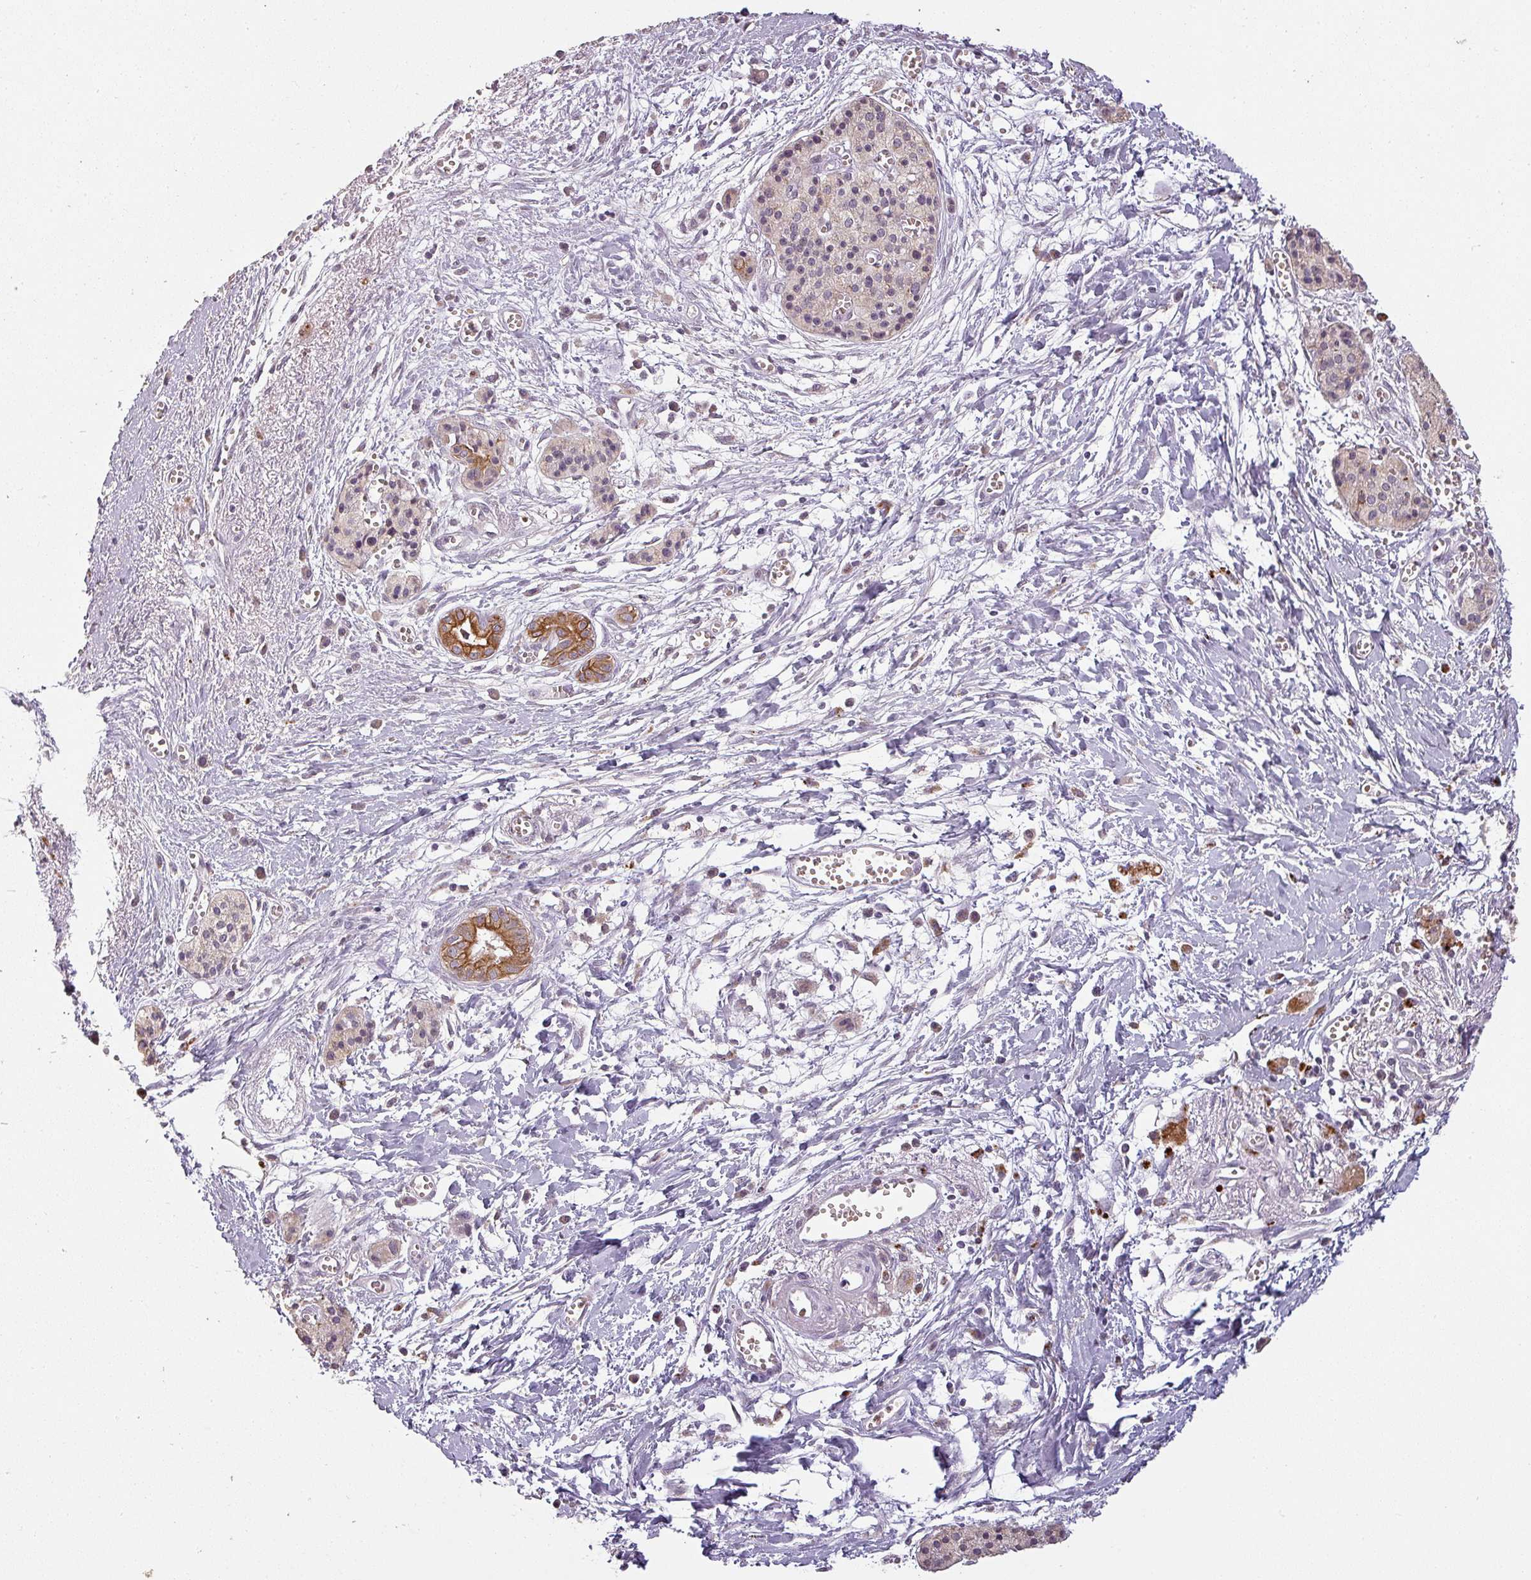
{"staining": {"intensity": "moderate", "quantity": ">75%", "location": "cytoplasmic/membranous"}, "tissue": "pancreatic cancer", "cell_type": "Tumor cells", "image_type": "cancer", "snomed": [{"axis": "morphology", "description": "Adenocarcinoma, NOS"}, {"axis": "topography", "description": "Pancreas"}], "caption": "Immunohistochemistry staining of pancreatic cancer, which reveals medium levels of moderate cytoplasmic/membranous positivity in about >75% of tumor cells indicating moderate cytoplasmic/membranous protein positivity. The staining was performed using DAB (3,3'-diaminobenzidine) (brown) for protein detection and nuclei were counterstained in hematoxylin (blue).", "gene": "LYPLA1", "patient": {"sex": "male", "age": 71}}